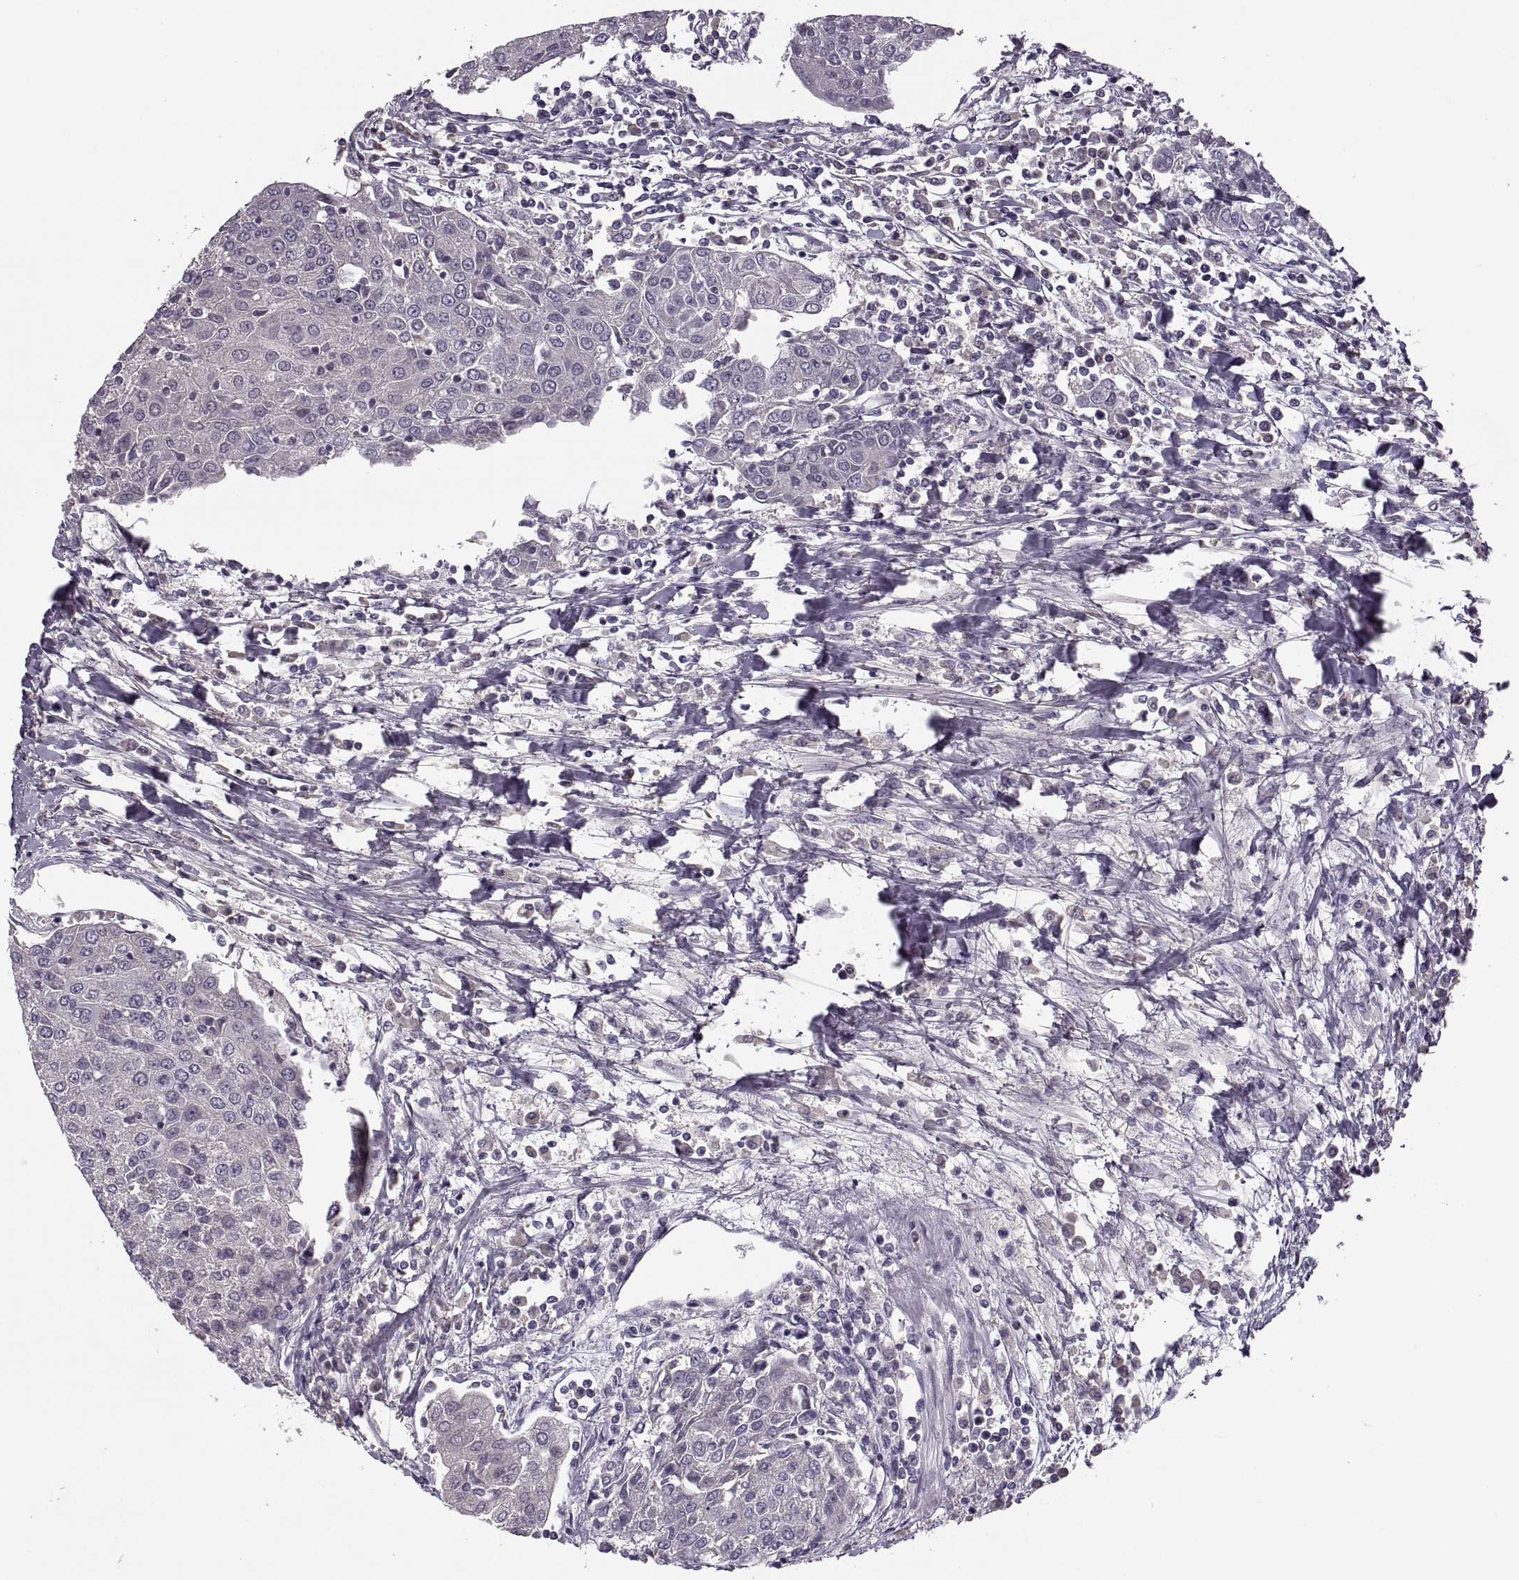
{"staining": {"intensity": "negative", "quantity": "none", "location": "none"}, "tissue": "urothelial cancer", "cell_type": "Tumor cells", "image_type": "cancer", "snomed": [{"axis": "morphology", "description": "Urothelial carcinoma, High grade"}, {"axis": "topography", "description": "Urinary bladder"}], "caption": "High-grade urothelial carcinoma stained for a protein using immunohistochemistry (IHC) exhibits no expression tumor cells.", "gene": "CACNA1F", "patient": {"sex": "female", "age": 85}}